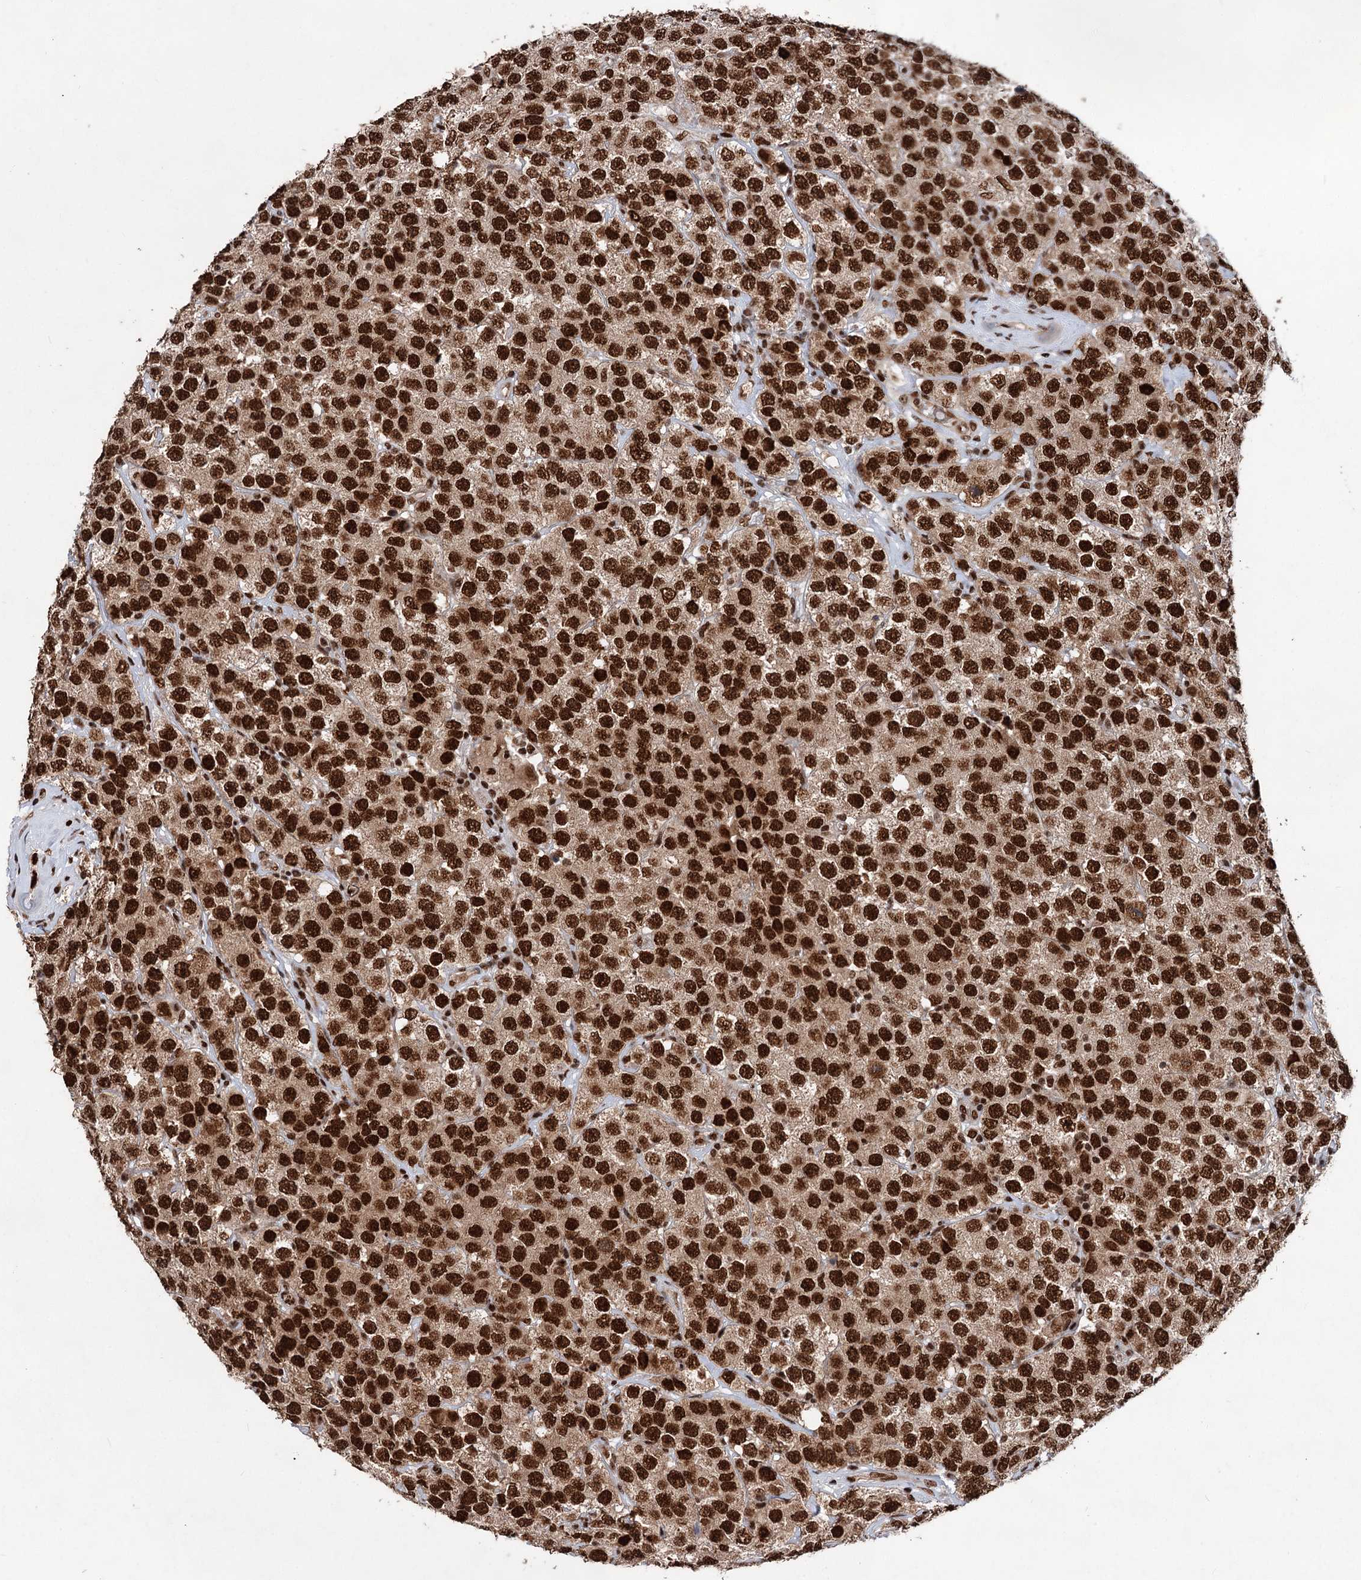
{"staining": {"intensity": "strong", "quantity": ">75%", "location": "nuclear"}, "tissue": "testis cancer", "cell_type": "Tumor cells", "image_type": "cancer", "snomed": [{"axis": "morphology", "description": "Seminoma, NOS"}, {"axis": "topography", "description": "Testis"}], "caption": "Testis cancer (seminoma) tissue displays strong nuclear staining in approximately >75% of tumor cells (IHC, brightfield microscopy, high magnification).", "gene": "MAML1", "patient": {"sex": "male", "age": 28}}